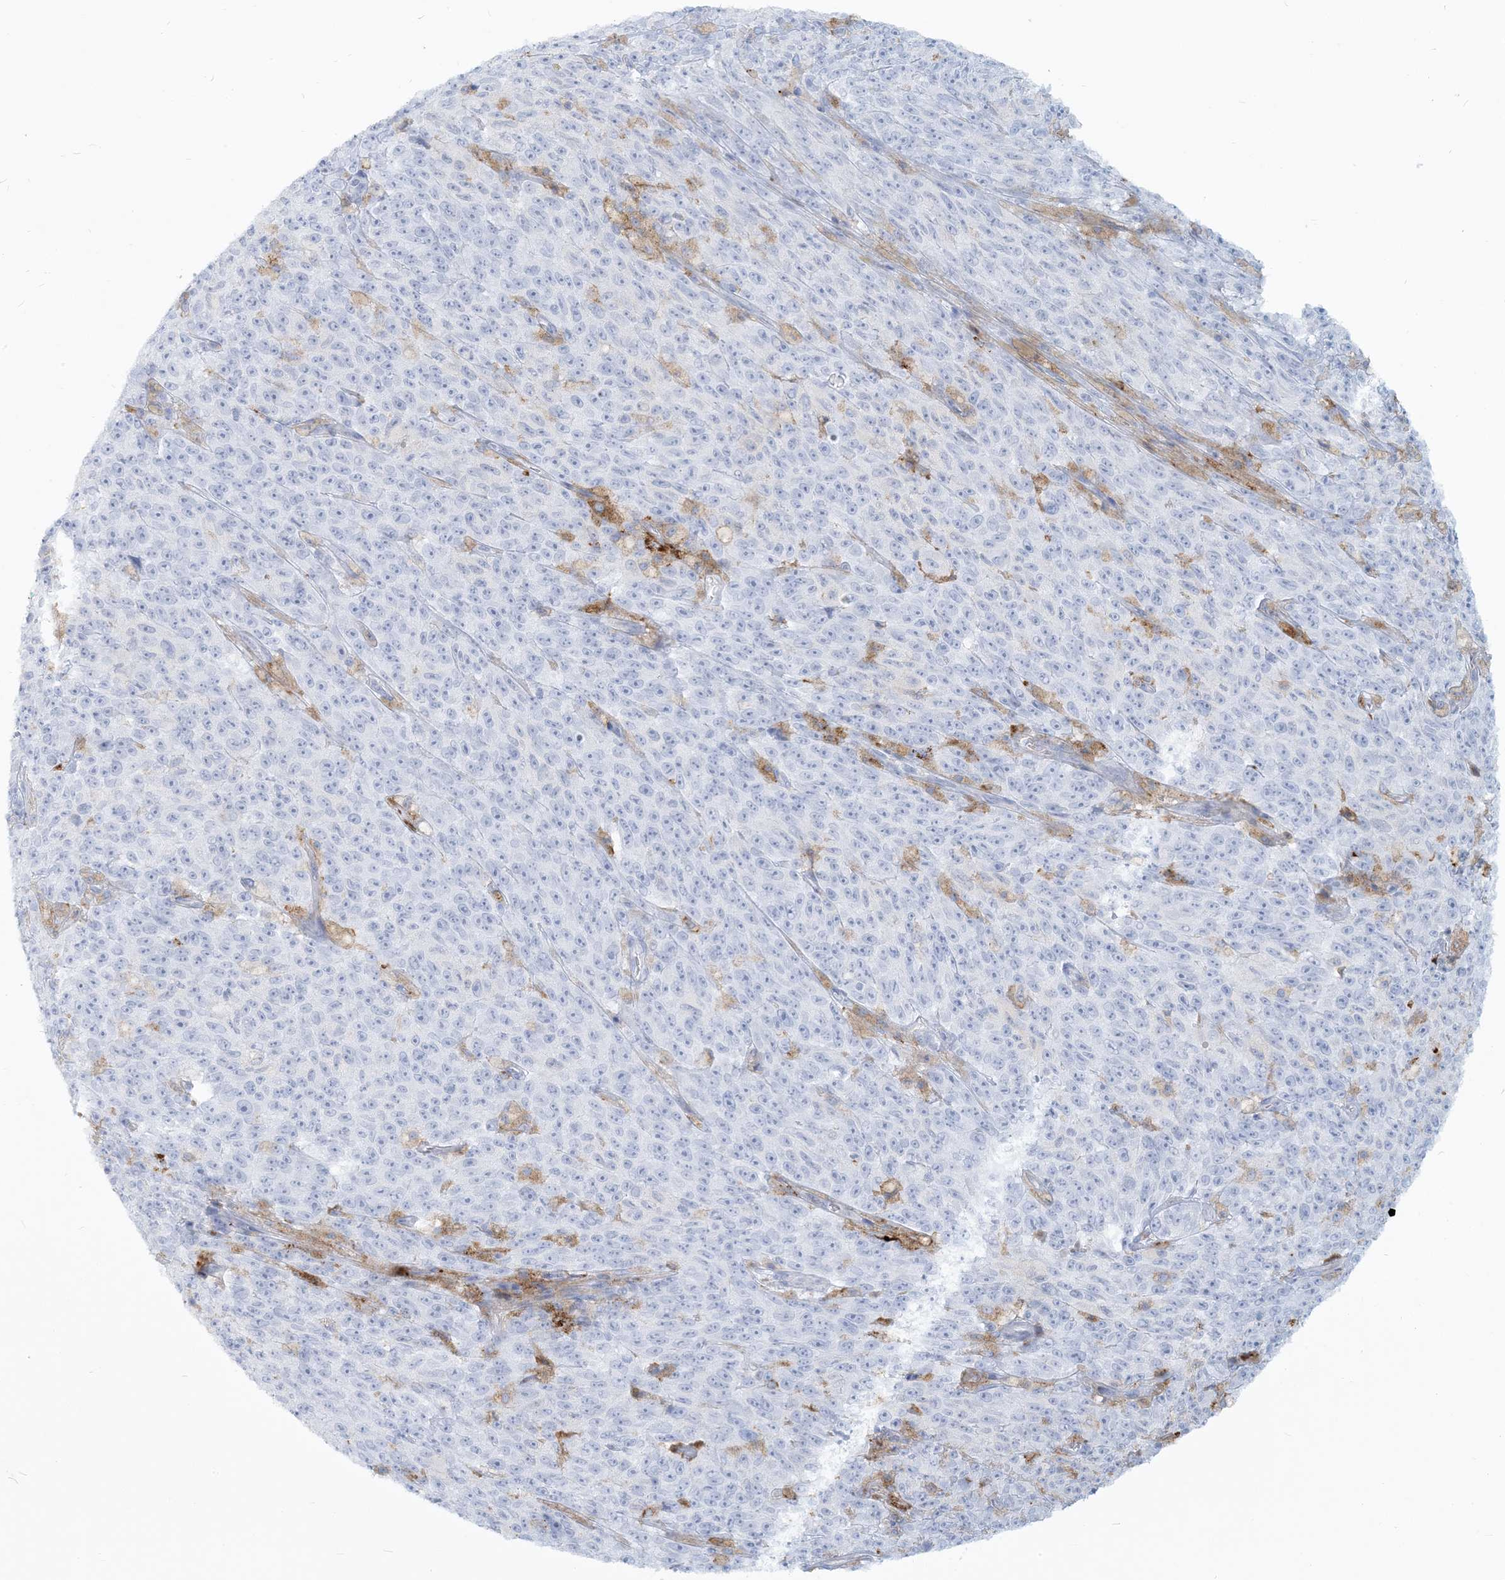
{"staining": {"intensity": "negative", "quantity": "none", "location": "none"}, "tissue": "melanoma", "cell_type": "Tumor cells", "image_type": "cancer", "snomed": [{"axis": "morphology", "description": "Malignant melanoma, NOS"}, {"axis": "topography", "description": "Skin"}], "caption": "This is an IHC photomicrograph of melanoma. There is no expression in tumor cells.", "gene": "HLA-DRB1", "patient": {"sex": "female", "age": 82}}